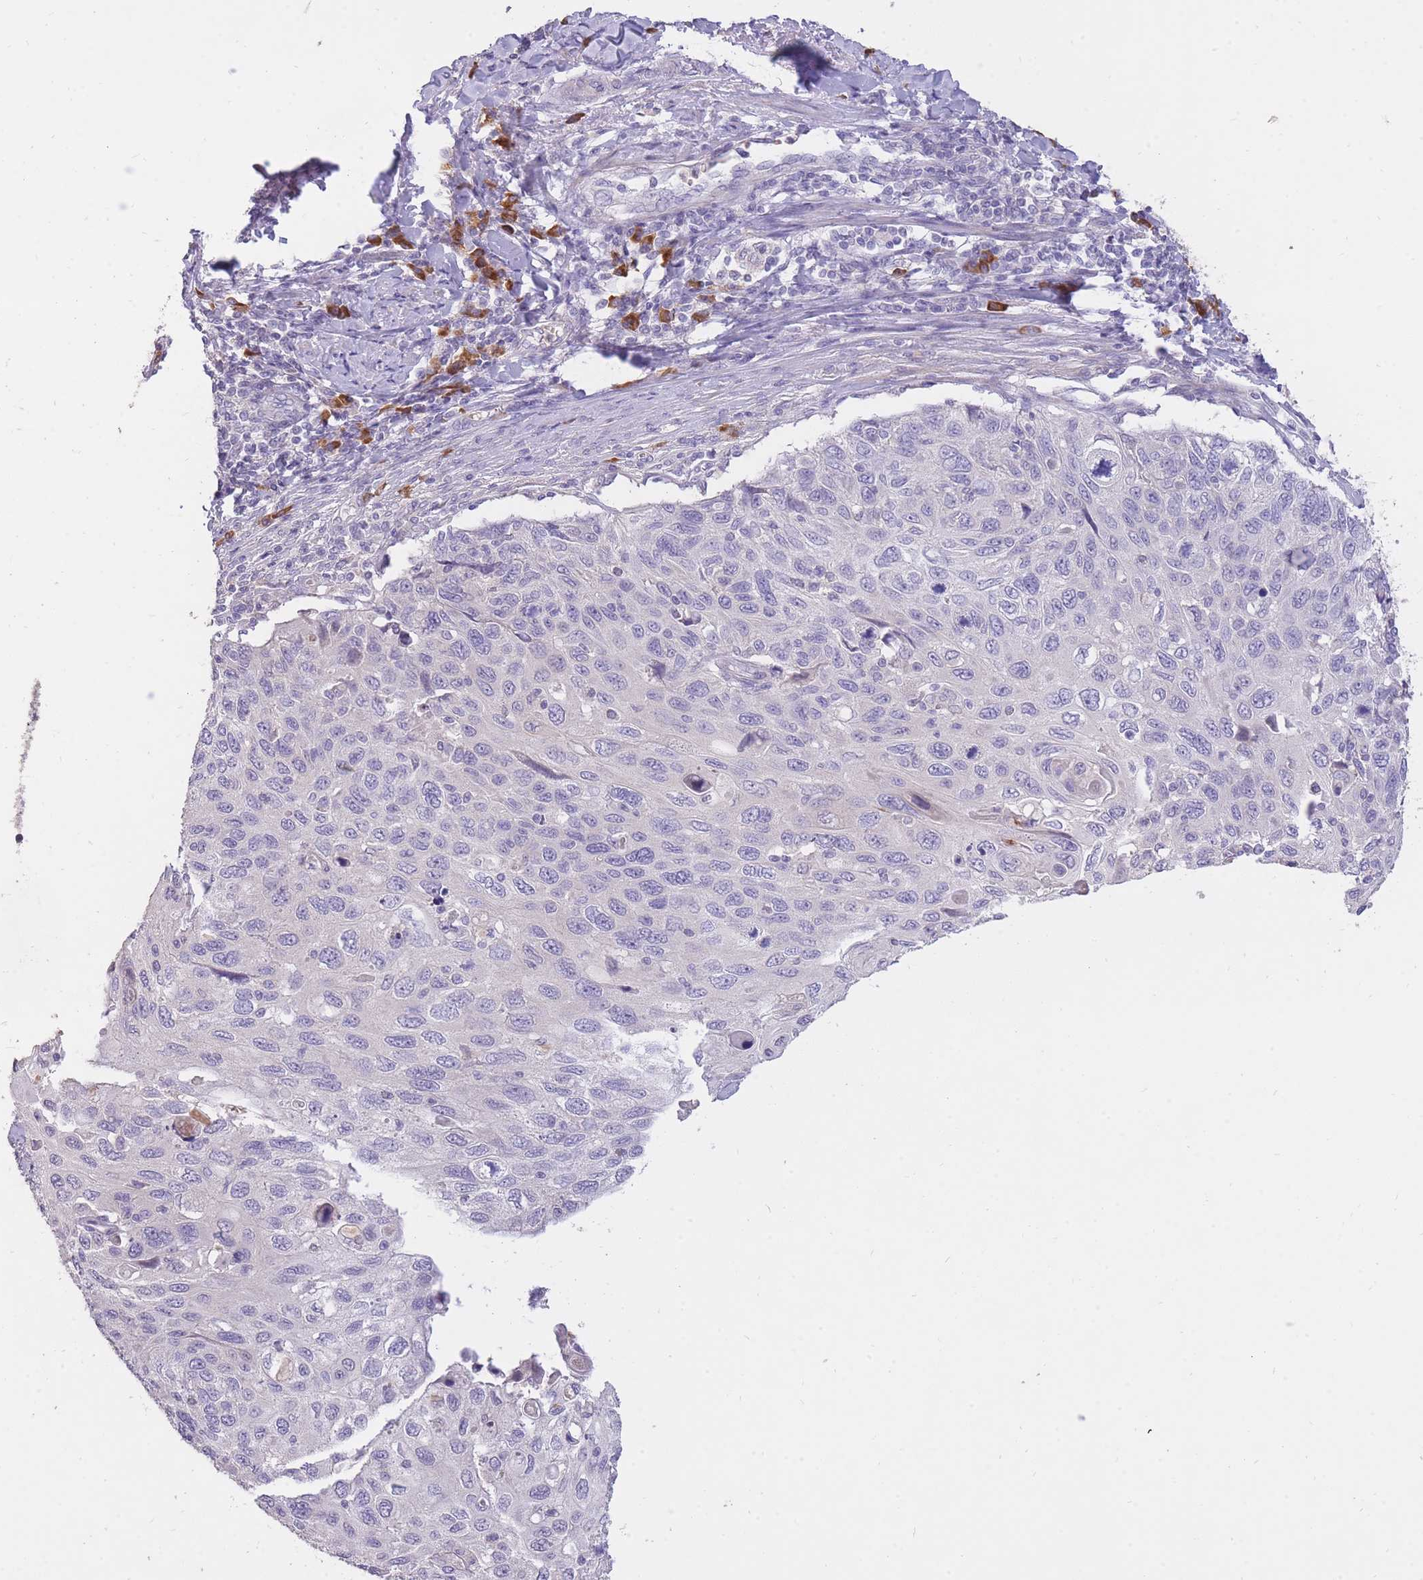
{"staining": {"intensity": "negative", "quantity": "none", "location": "none"}, "tissue": "cervical cancer", "cell_type": "Tumor cells", "image_type": "cancer", "snomed": [{"axis": "morphology", "description": "Squamous cell carcinoma, NOS"}, {"axis": "topography", "description": "Cervix"}], "caption": "Tumor cells are negative for brown protein staining in squamous cell carcinoma (cervical).", "gene": "FRG2C", "patient": {"sex": "female", "age": 70}}